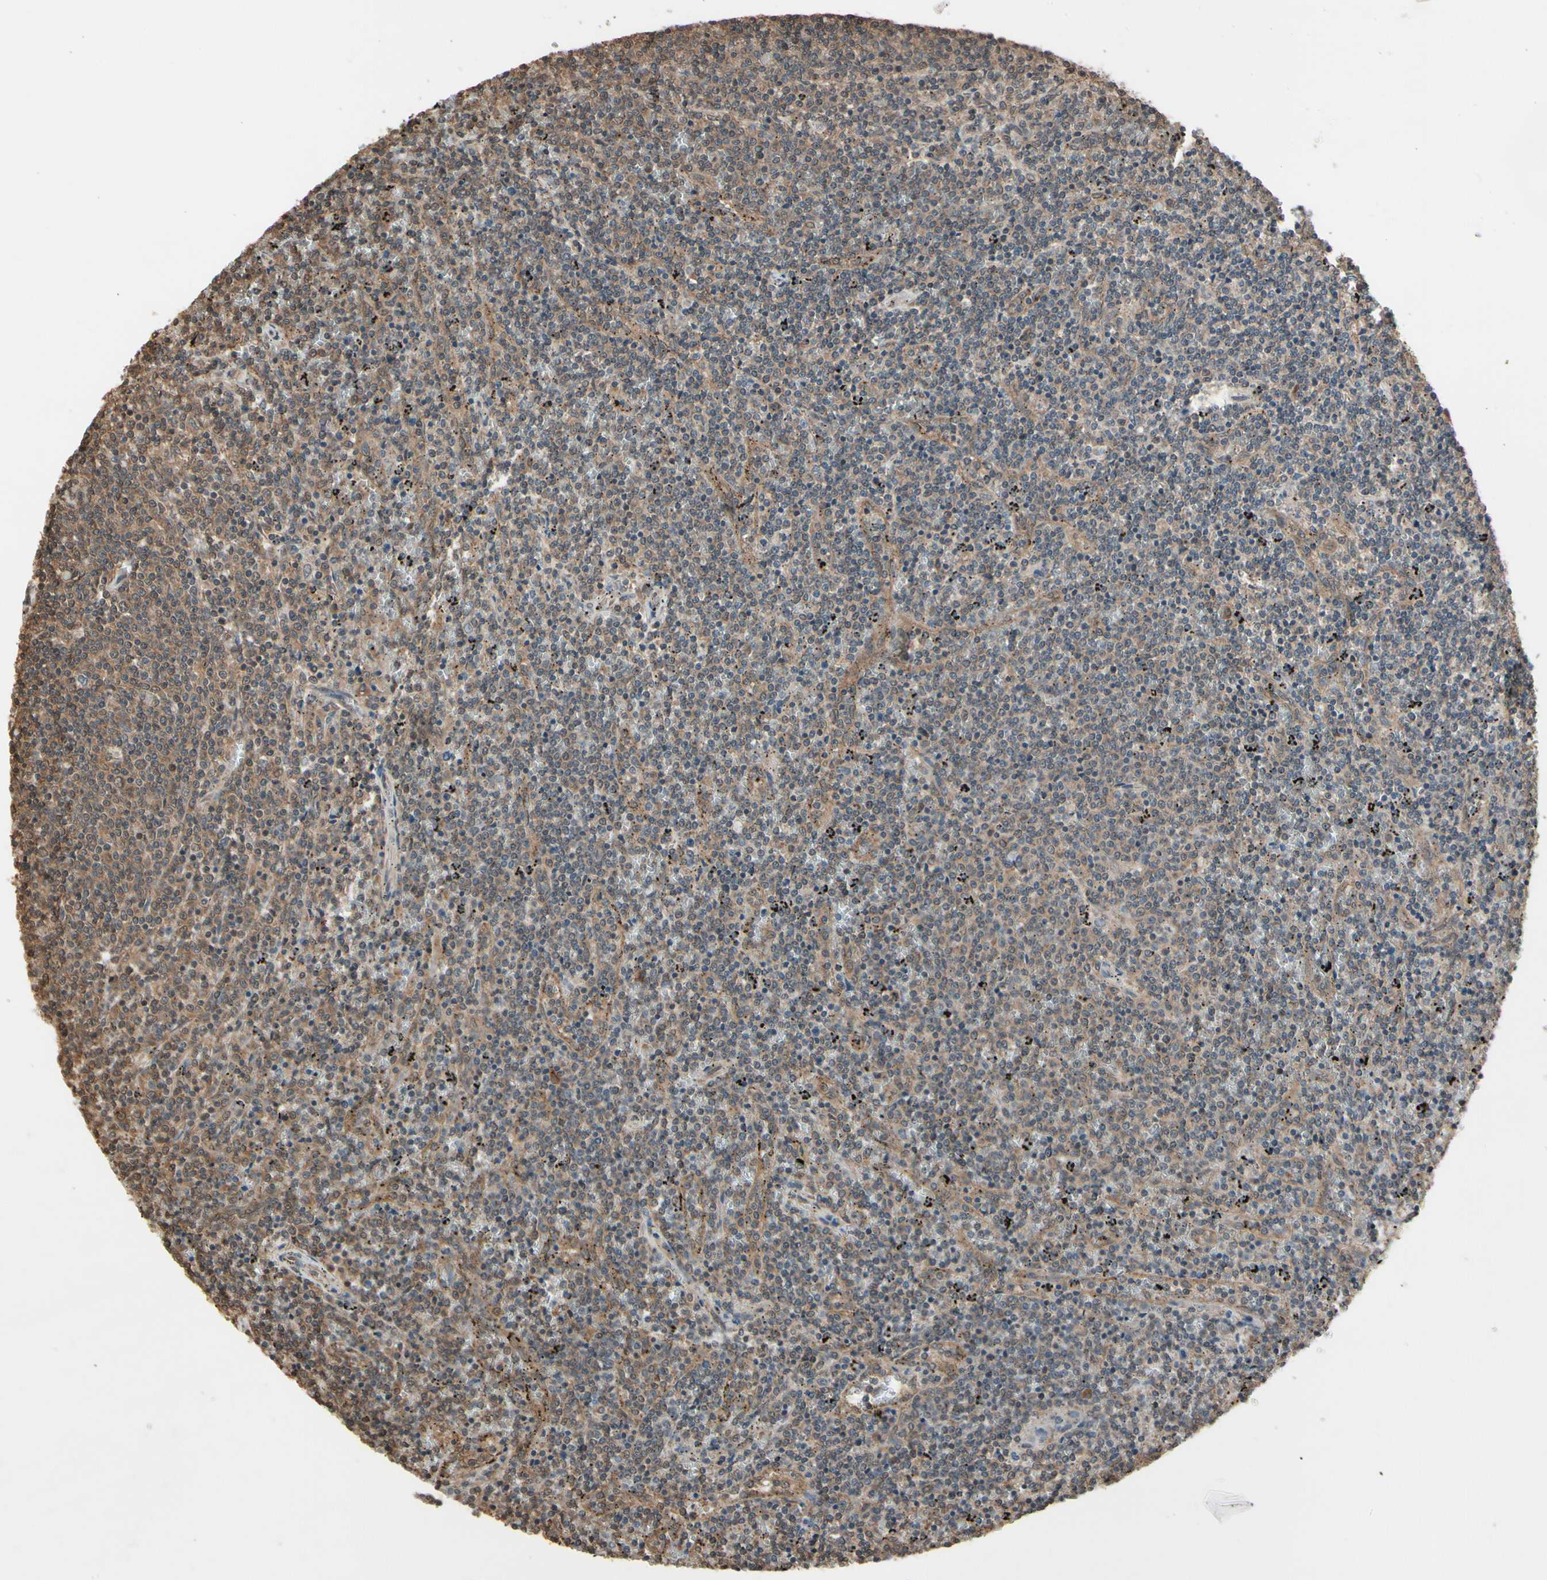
{"staining": {"intensity": "moderate", "quantity": ">75%", "location": "cytoplasmic/membranous"}, "tissue": "lymphoma", "cell_type": "Tumor cells", "image_type": "cancer", "snomed": [{"axis": "morphology", "description": "Malignant lymphoma, non-Hodgkin's type, Low grade"}, {"axis": "topography", "description": "Spleen"}], "caption": "Lymphoma stained for a protein (brown) shows moderate cytoplasmic/membranous positive expression in approximately >75% of tumor cells.", "gene": "PNPLA7", "patient": {"sex": "female", "age": 50}}